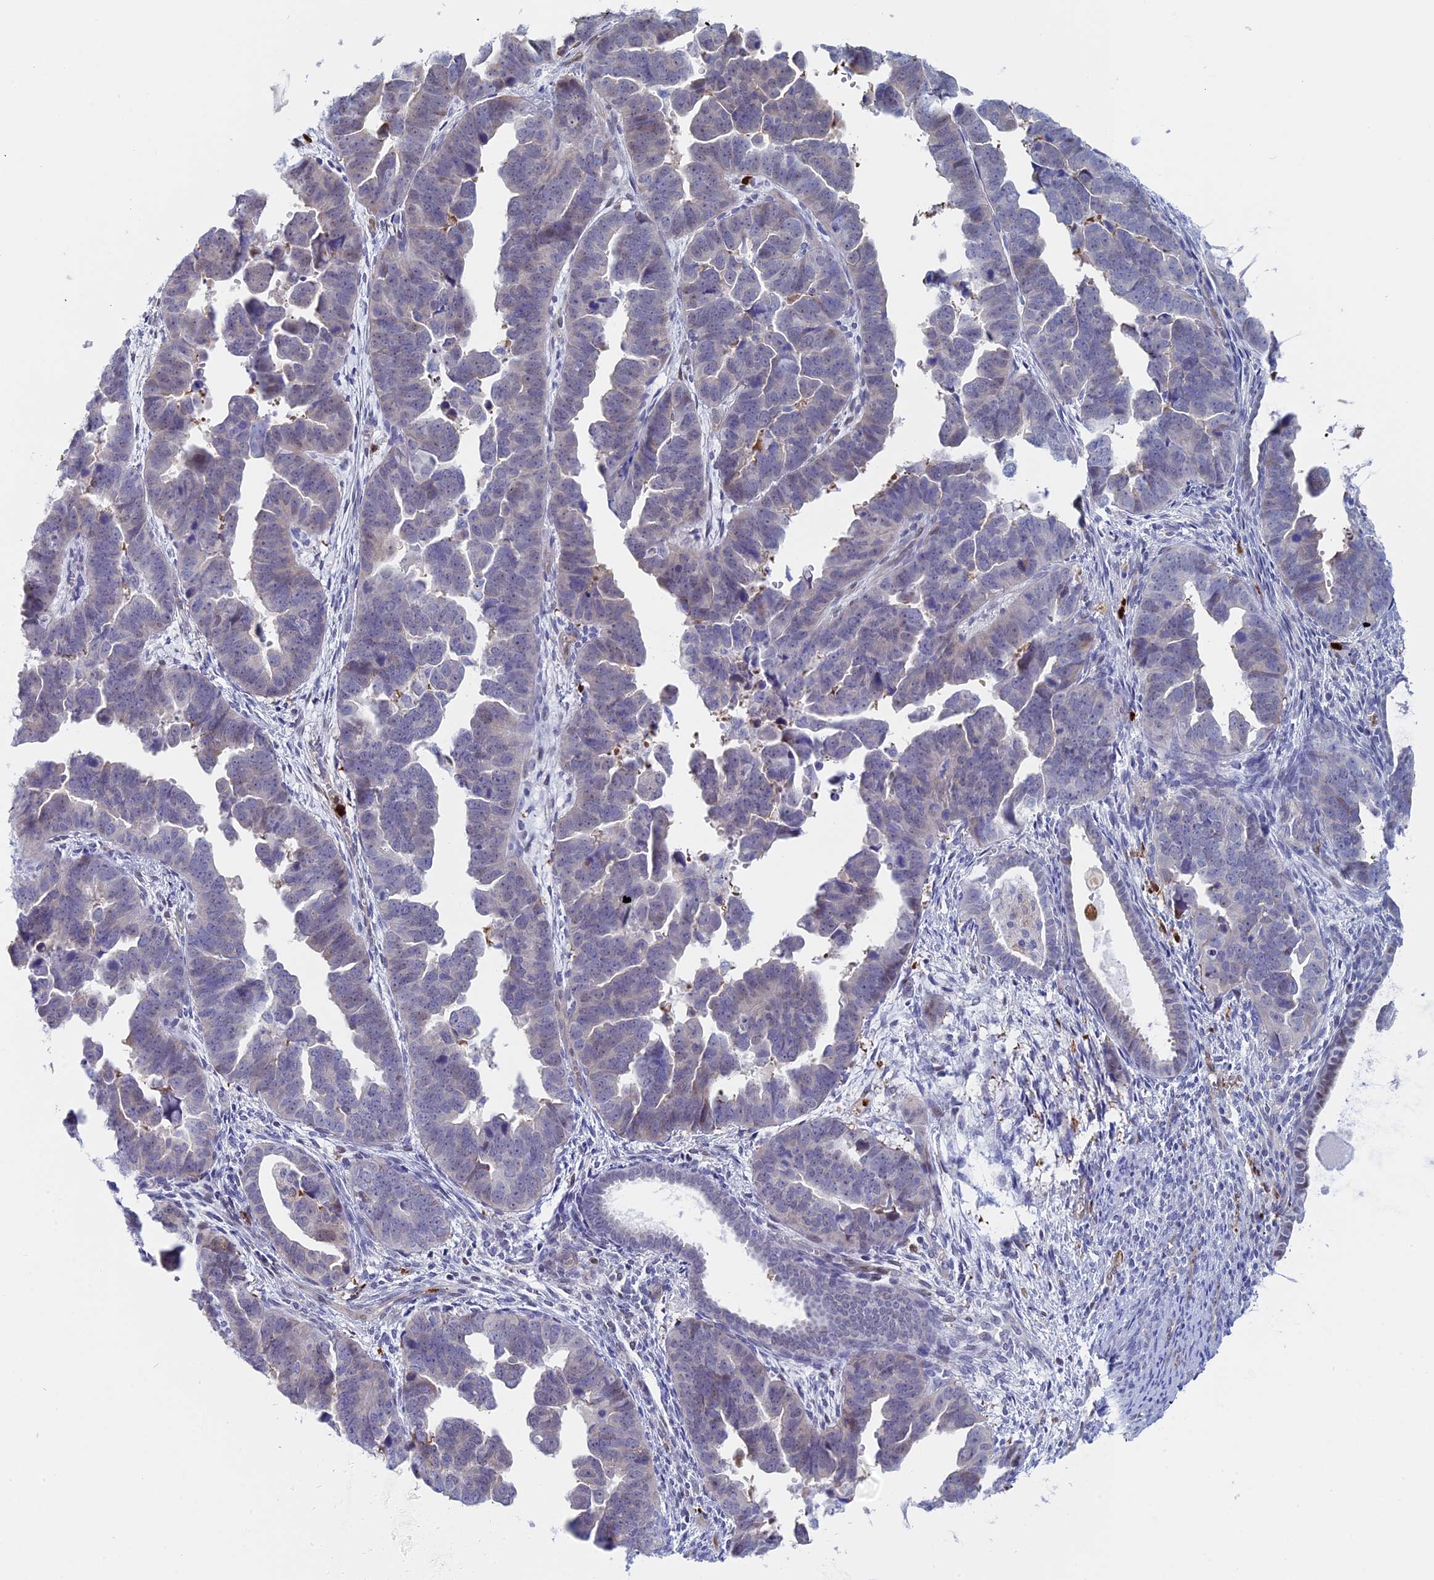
{"staining": {"intensity": "negative", "quantity": "none", "location": "none"}, "tissue": "endometrial cancer", "cell_type": "Tumor cells", "image_type": "cancer", "snomed": [{"axis": "morphology", "description": "Adenocarcinoma, NOS"}, {"axis": "topography", "description": "Endometrium"}], "caption": "This micrograph is of adenocarcinoma (endometrial) stained with IHC to label a protein in brown with the nuclei are counter-stained blue. There is no positivity in tumor cells. (DAB (3,3'-diaminobenzidine) immunohistochemistry (IHC) visualized using brightfield microscopy, high magnification).", "gene": "SLC26A1", "patient": {"sex": "female", "age": 75}}